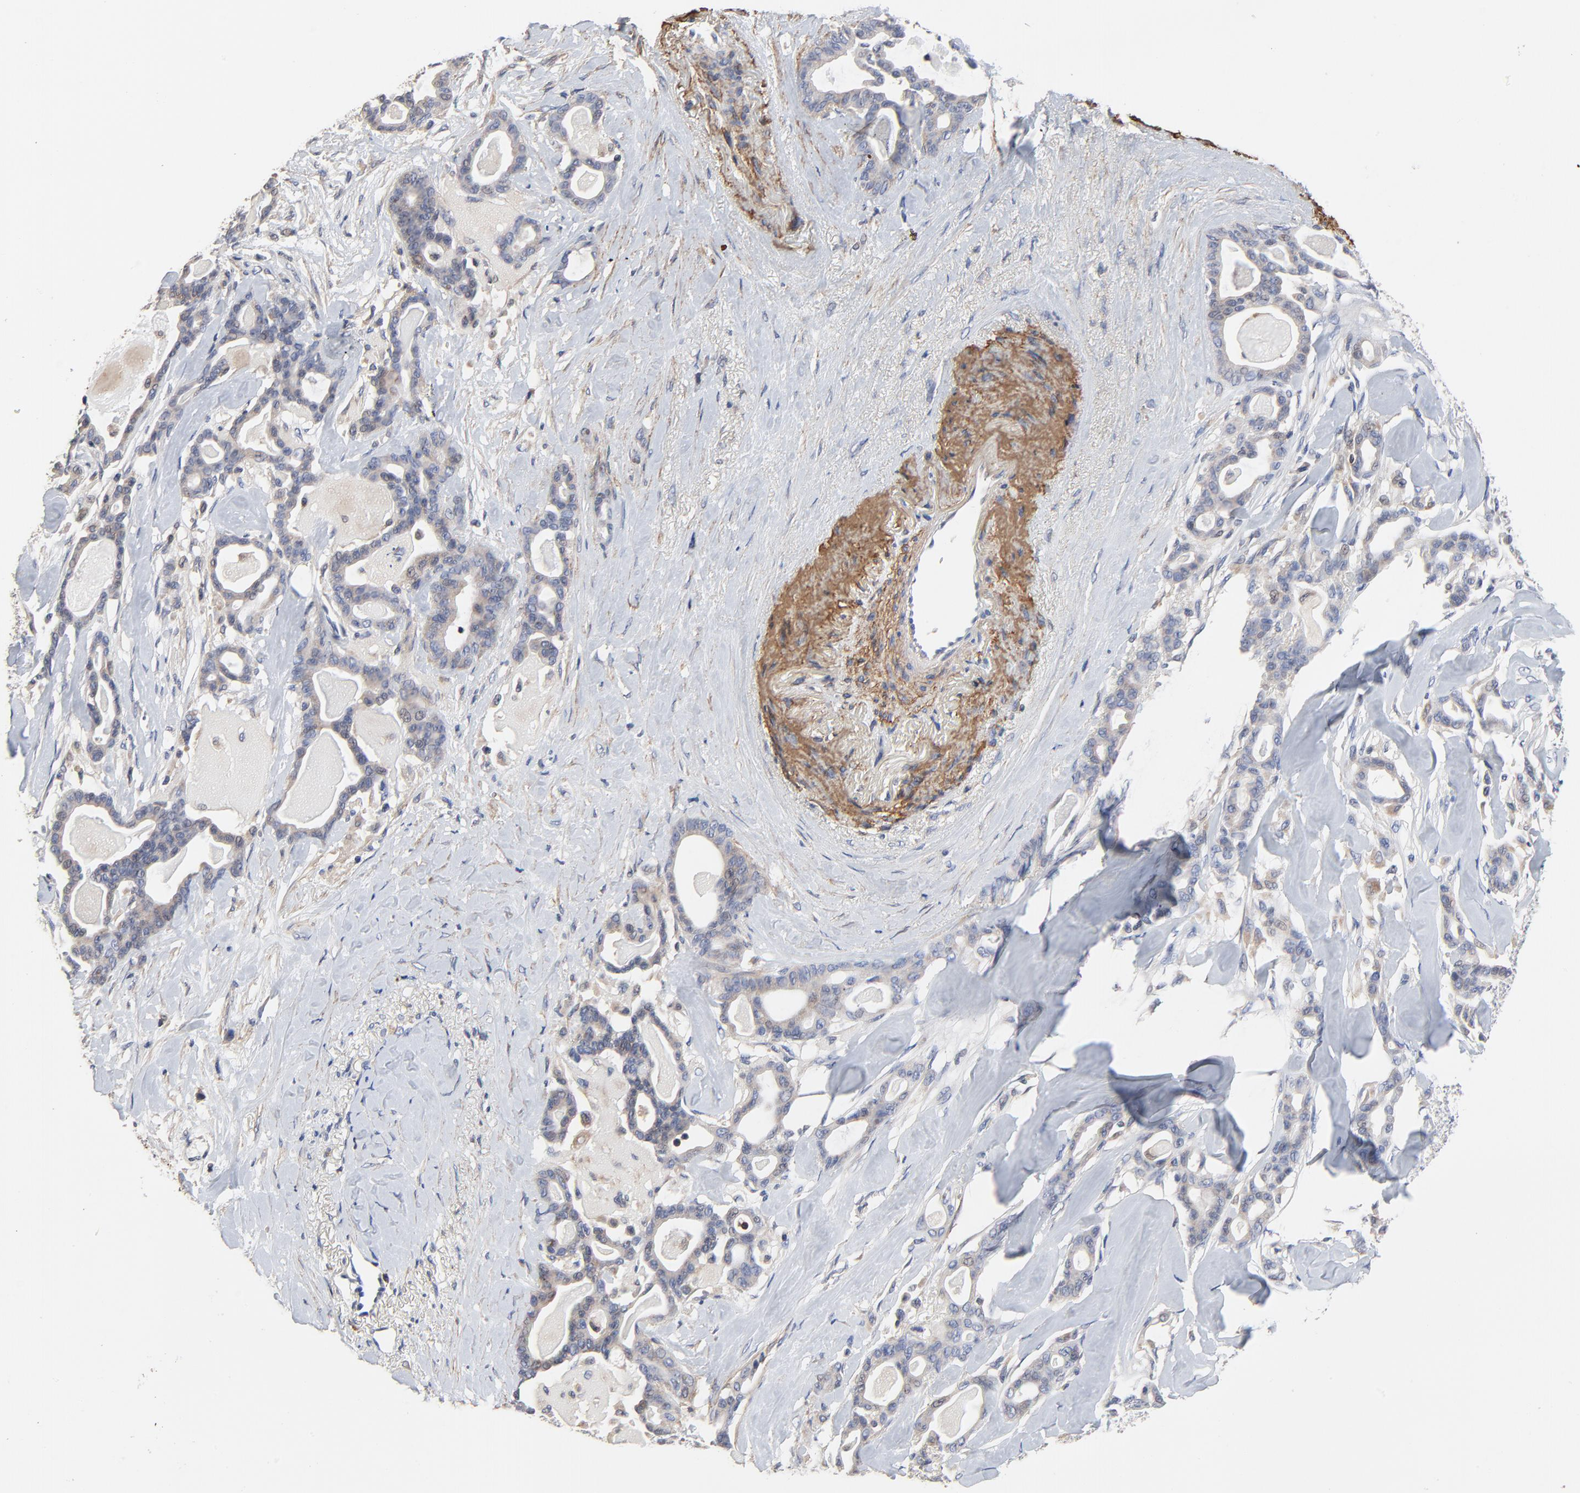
{"staining": {"intensity": "weak", "quantity": "<25%", "location": "cytoplasmic/membranous"}, "tissue": "pancreatic cancer", "cell_type": "Tumor cells", "image_type": "cancer", "snomed": [{"axis": "morphology", "description": "Adenocarcinoma, NOS"}, {"axis": "topography", "description": "Pancreas"}], "caption": "Tumor cells show no significant positivity in pancreatic cancer (adenocarcinoma). Brightfield microscopy of immunohistochemistry (IHC) stained with DAB (3,3'-diaminobenzidine) (brown) and hematoxylin (blue), captured at high magnification.", "gene": "SKAP1", "patient": {"sex": "male", "age": 63}}